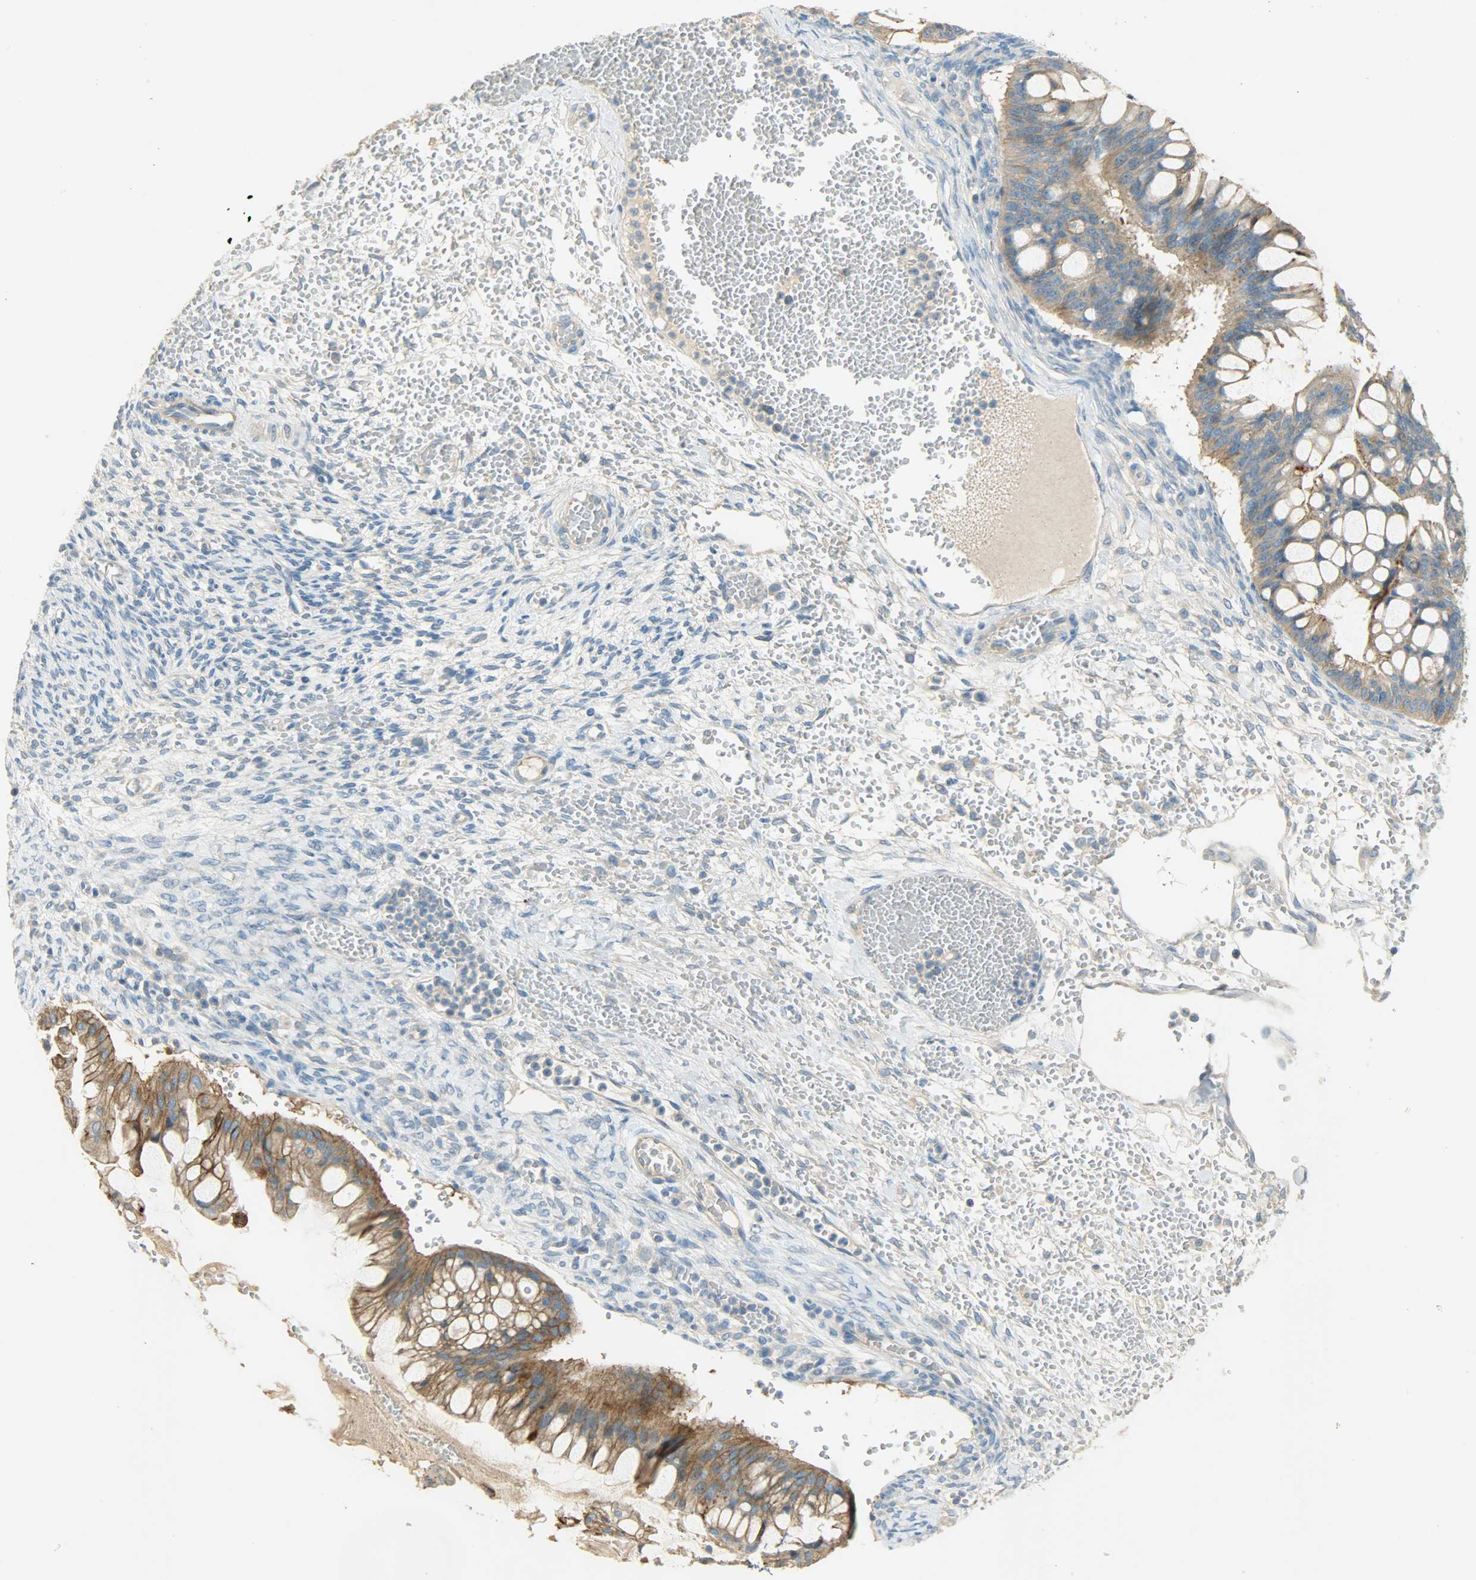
{"staining": {"intensity": "strong", "quantity": ">75%", "location": "cytoplasmic/membranous"}, "tissue": "ovarian cancer", "cell_type": "Tumor cells", "image_type": "cancer", "snomed": [{"axis": "morphology", "description": "Cystadenocarcinoma, mucinous, NOS"}, {"axis": "topography", "description": "Ovary"}], "caption": "Tumor cells exhibit high levels of strong cytoplasmic/membranous staining in about >75% of cells in human ovarian cancer (mucinous cystadenocarcinoma).", "gene": "DSG2", "patient": {"sex": "female", "age": 73}}